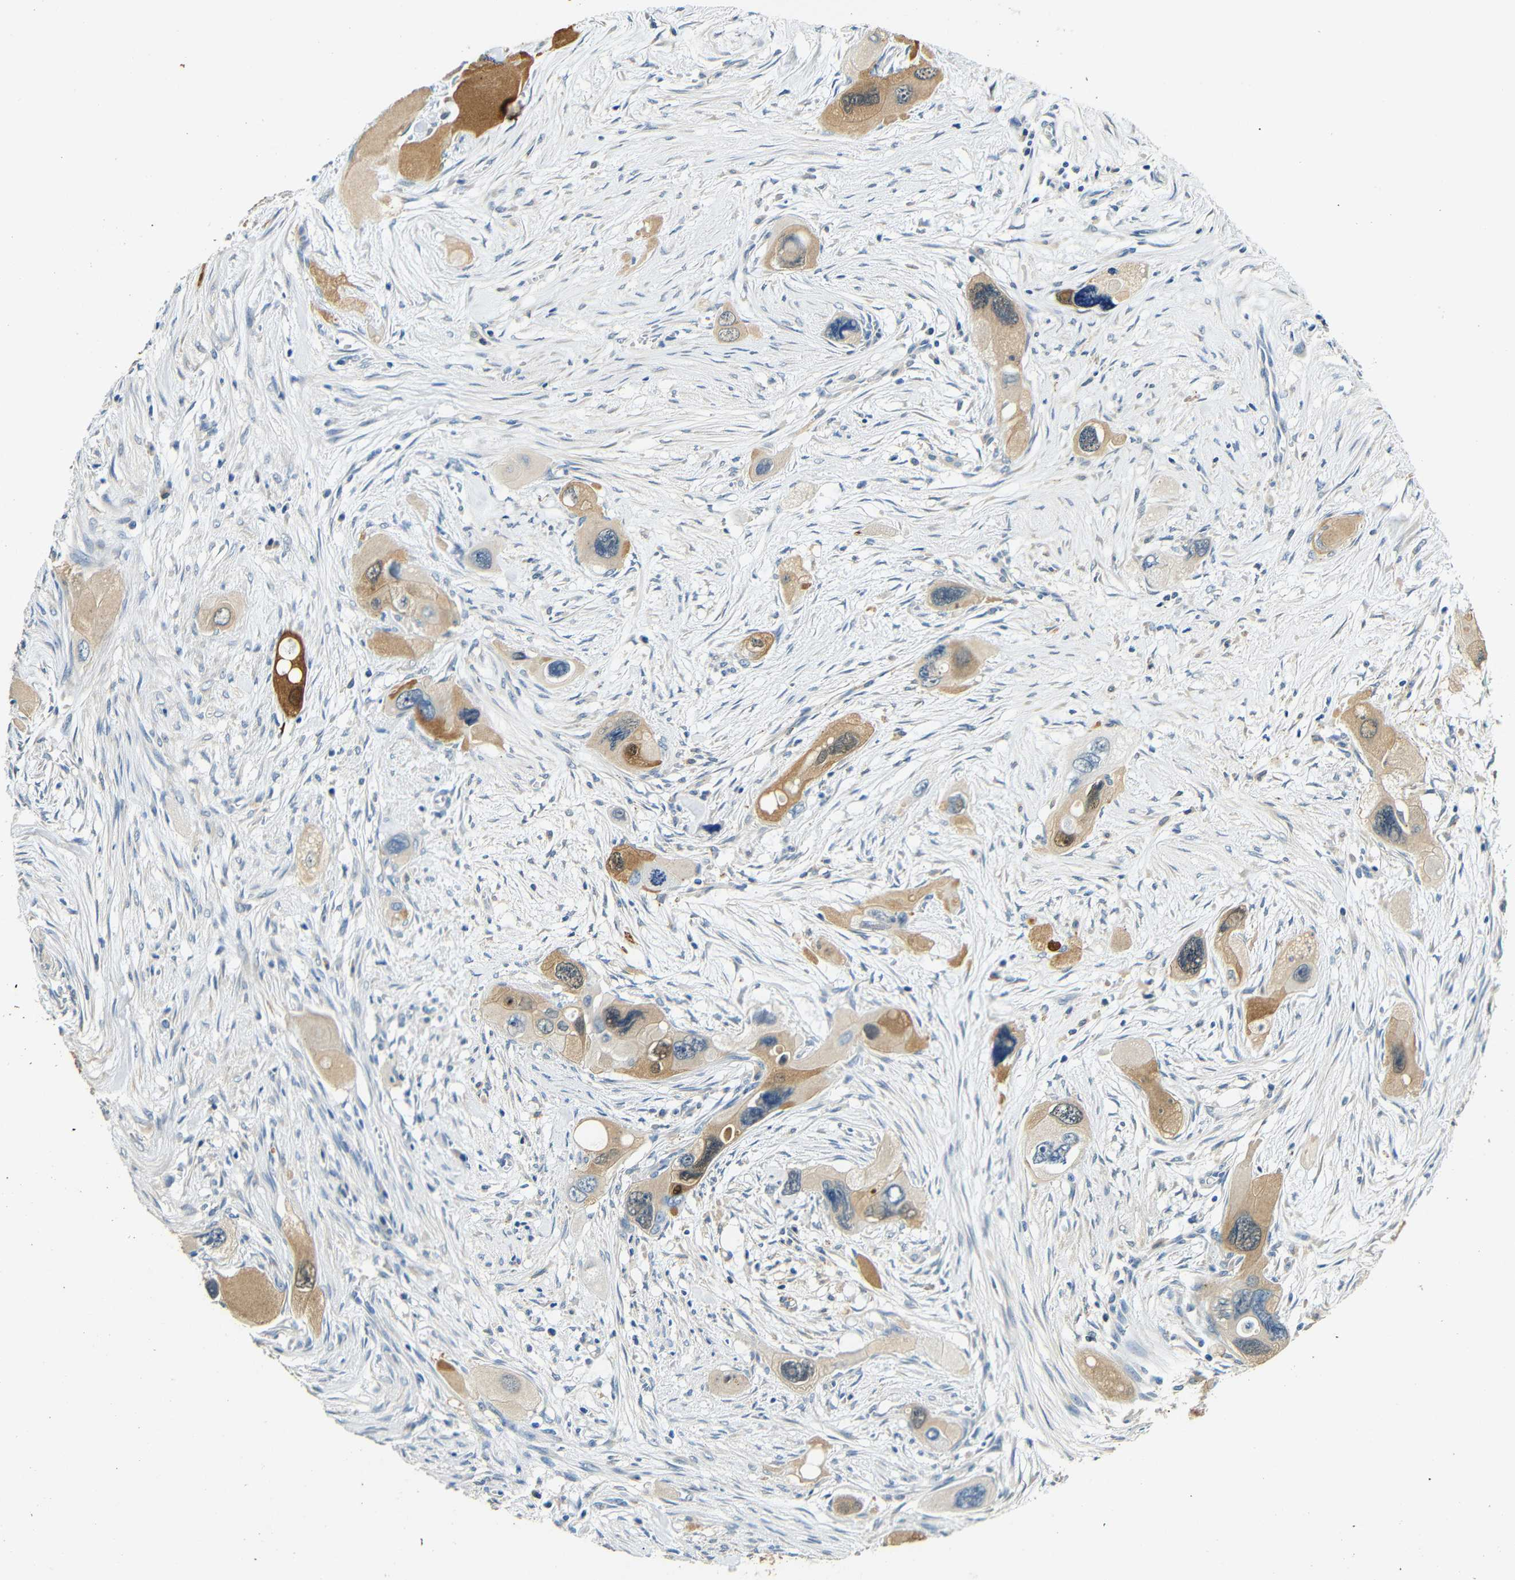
{"staining": {"intensity": "moderate", "quantity": ">75%", "location": "cytoplasmic/membranous"}, "tissue": "pancreatic cancer", "cell_type": "Tumor cells", "image_type": "cancer", "snomed": [{"axis": "morphology", "description": "Adenocarcinoma, NOS"}, {"axis": "topography", "description": "Pancreas"}], "caption": "This histopathology image shows immunohistochemistry staining of human pancreatic cancer (adenocarcinoma), with medium moderate cytoplasmic/membranous expression in approximately >75% of tumor cells.", "gene": "FMO5", "patient": {"sex": "male", "age": 73}}